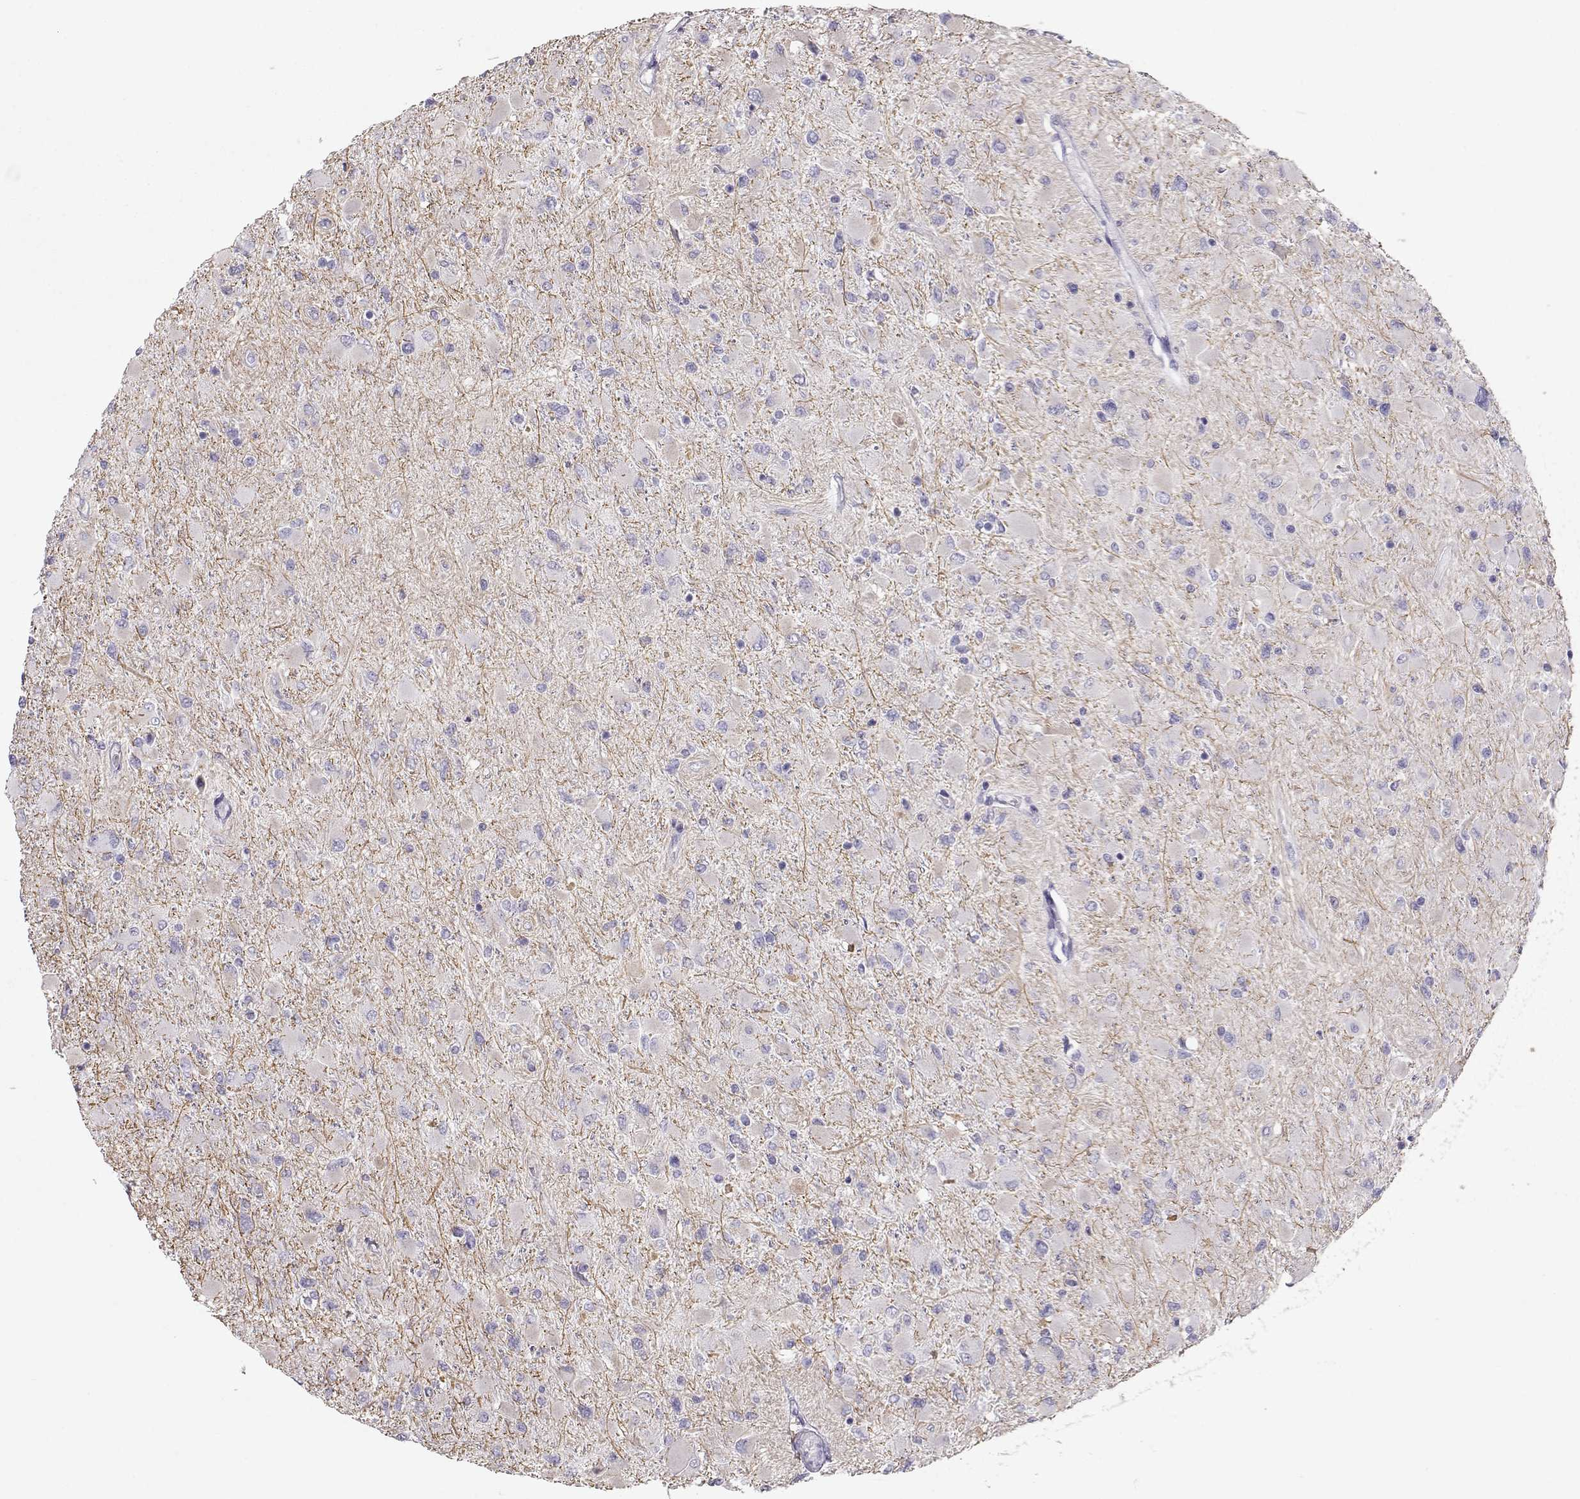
{"staining": {"intensity": "negative", "quantity": "none", "location": "none"}, "tissue": "glioma", "cell_type": "Tumor cells", "image_type": "cancer", "snomed": [{"axis": "morphology", "description": "Glioma, malignant, High grade"}, {"axis": "topography", "description": "Cerebral cortex"}], "caption": "Micrograph shows no protein expression in tumor cells of glioma tissue.", "gene": "SLITRK3", "patient": {"sex": "female", "age": 36}}